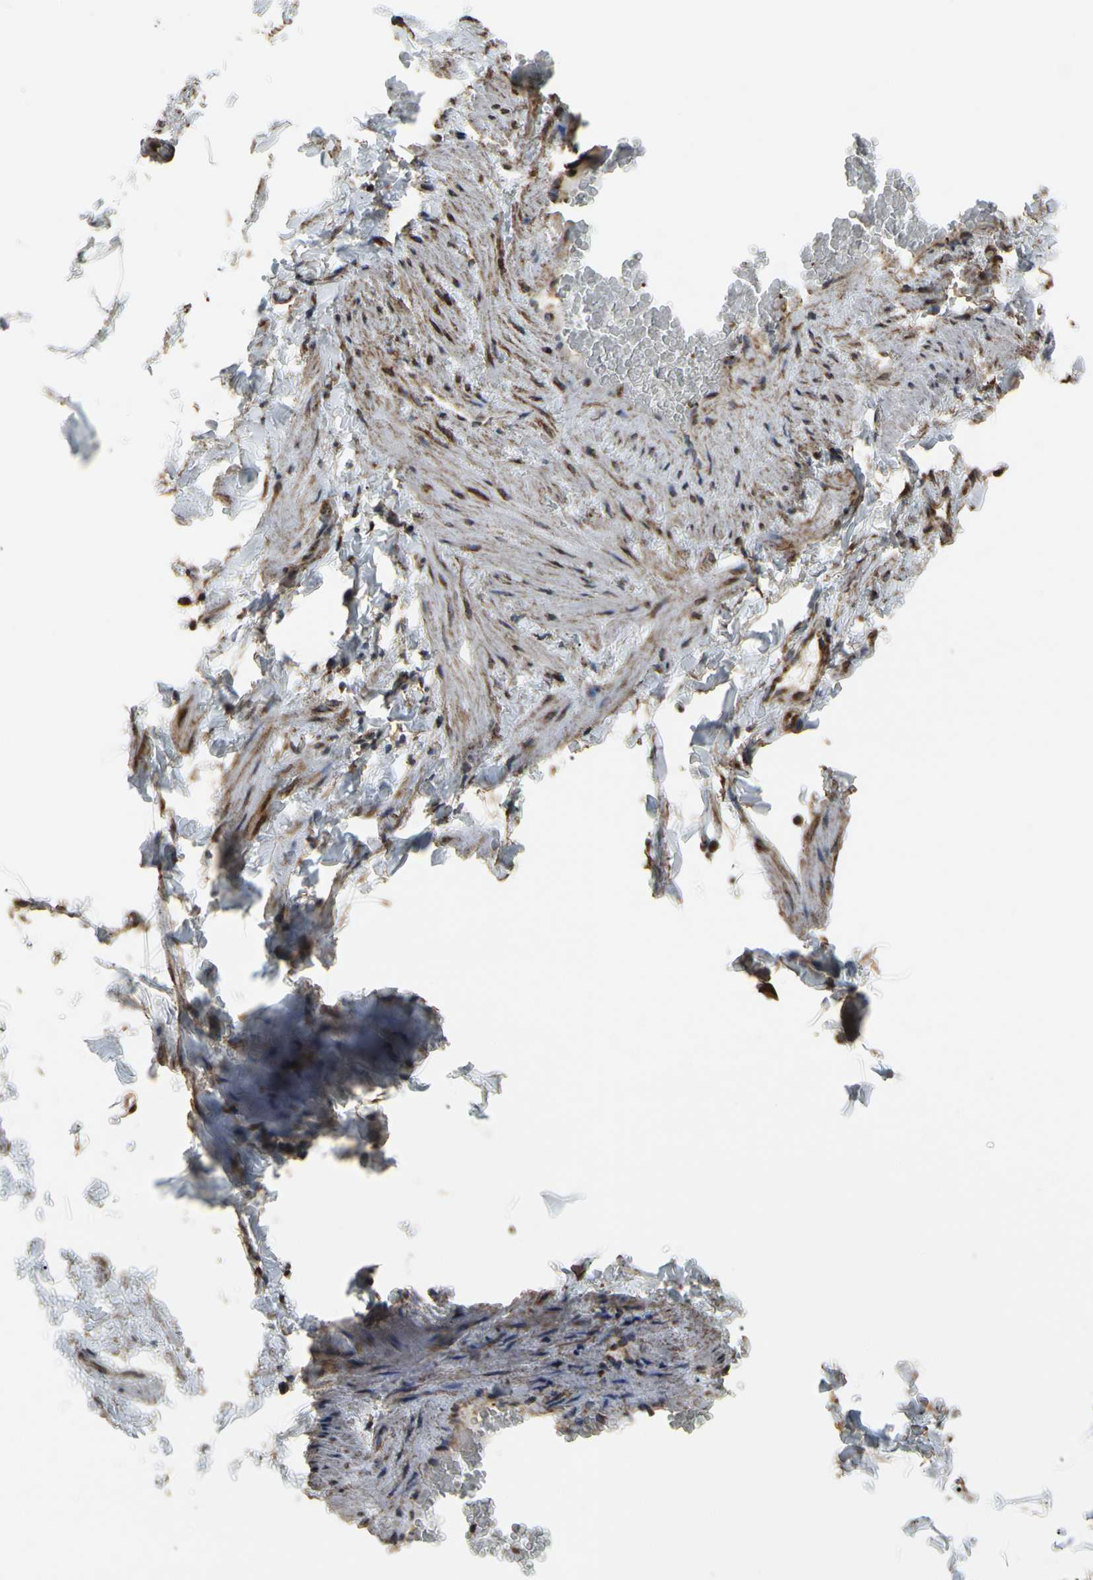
{"staining": {"intensity": "moderate", "quantity": ">75%", "location": "cytoplasmic/membranous"}, "tissue": "adipose tissue", "cell_type": "Adipocytes", "image_type": "normal", "snomed": [{"axis": "morphology", "description": "Normal tissue, NOS"}, {"axis": "topography", "description": "Vascular tissue"}], "caption": "Immunohistochemistry image of normal adipose tissue stained for a protein (brown), which demonstrates medium levels of moderate cytoplasmic/membranous expression in about >75% of adipocytes.", "gene": "TUBA1A", "patient": {"sex": "male", "age": 41}}